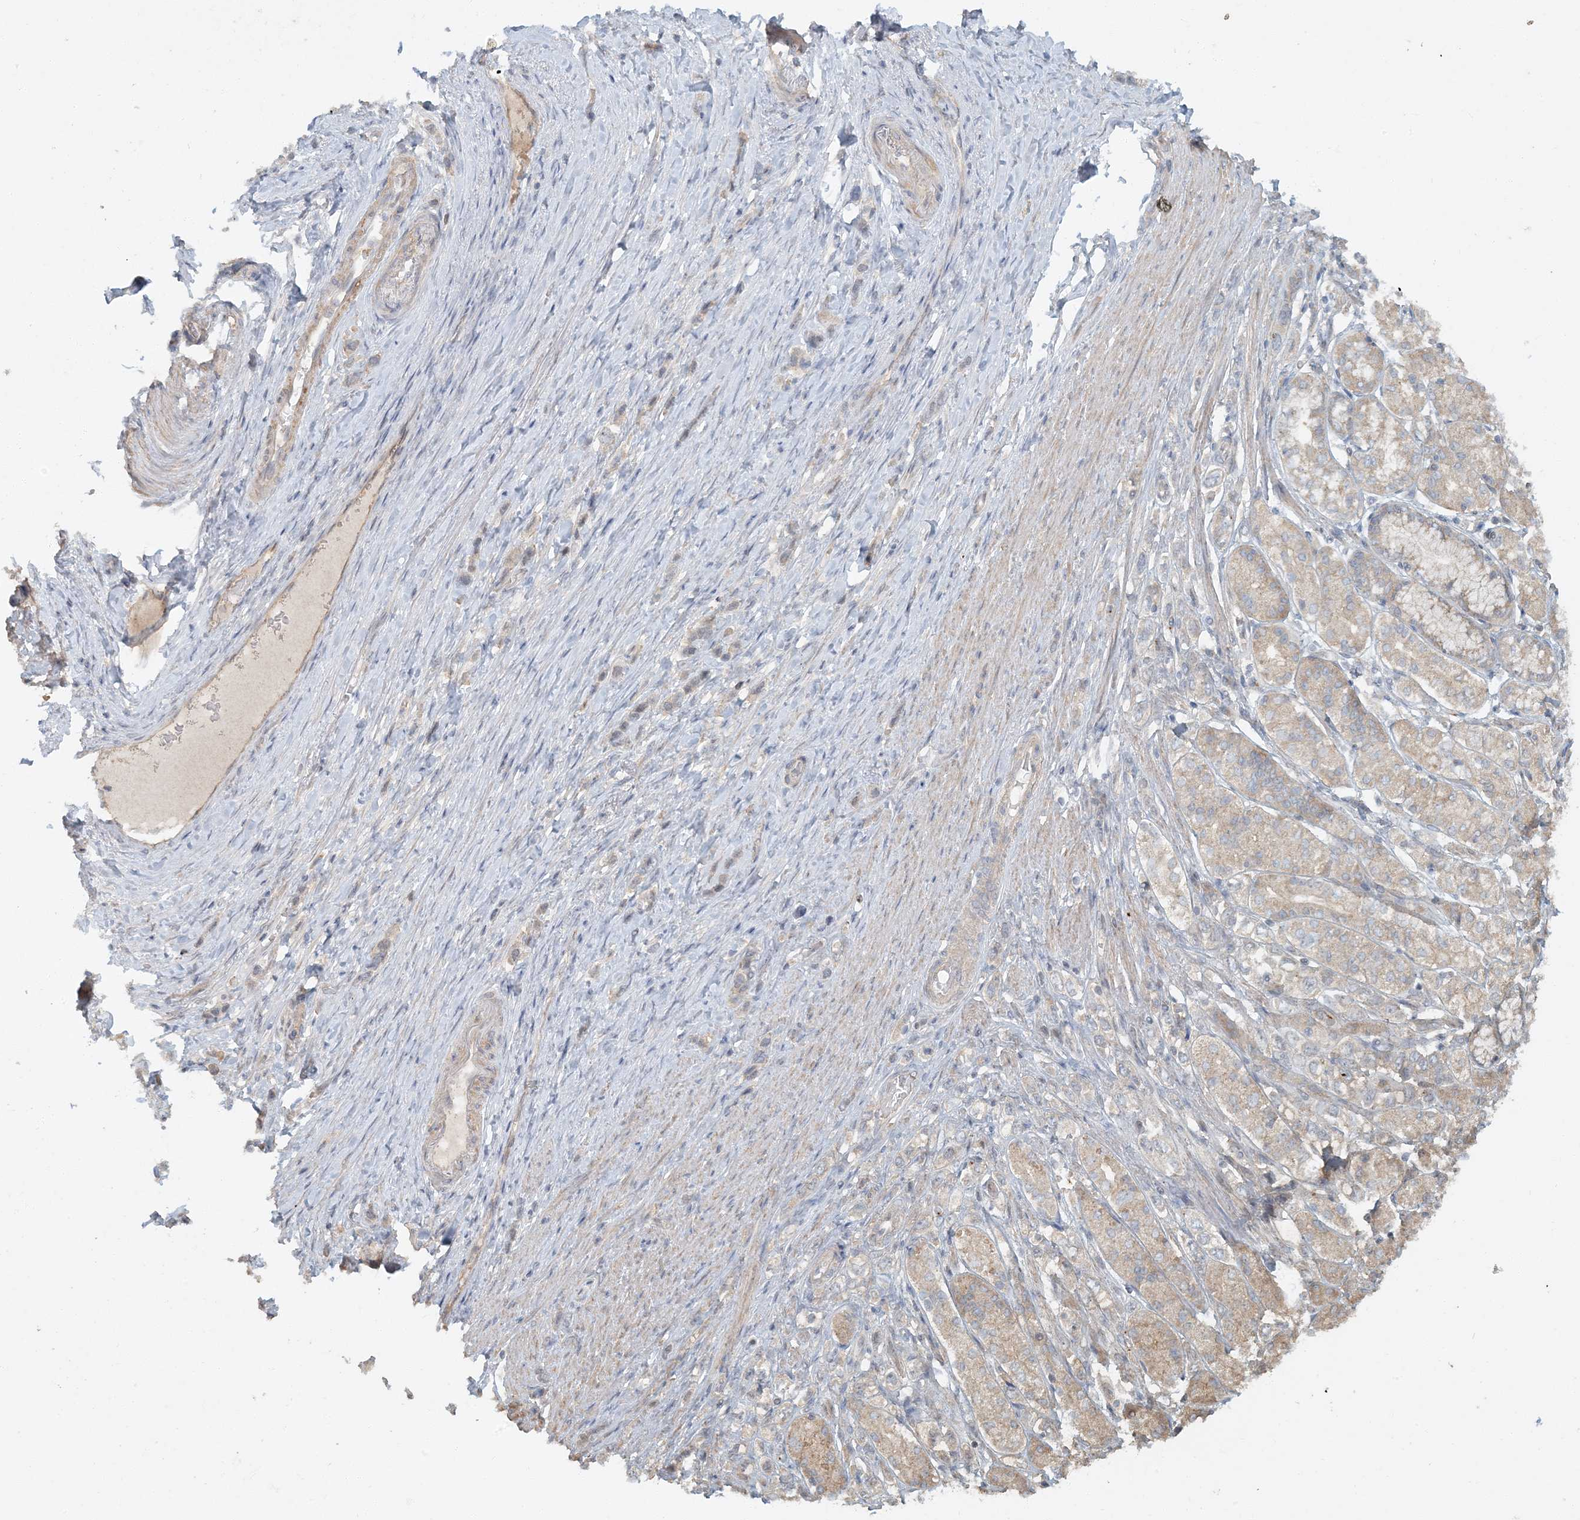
{"staining": {"intensity": "weak", "quantity": "25%-75%", "location": "cytoplasmic/membranous"}, "tissue": "stomach cancer", "cell_type": "Tumor cells", "image_type": "cancer", "snomed": [{"axis": "morphology", "description": "Adenocarcinoma, NOS"}, {"axis": "topography", "description": "Stomach"}], "caption": "Immunohistochemical staining of stomach adenocarcinoma shows low levels of weak cytoplasmic/membranous protein staining in about 25%-75% of tumor cells. The protein is shown in brown color, while the nuclei are stained blue.", "gene": "AK9", "patient": {"sex": "female", "age": 65}}